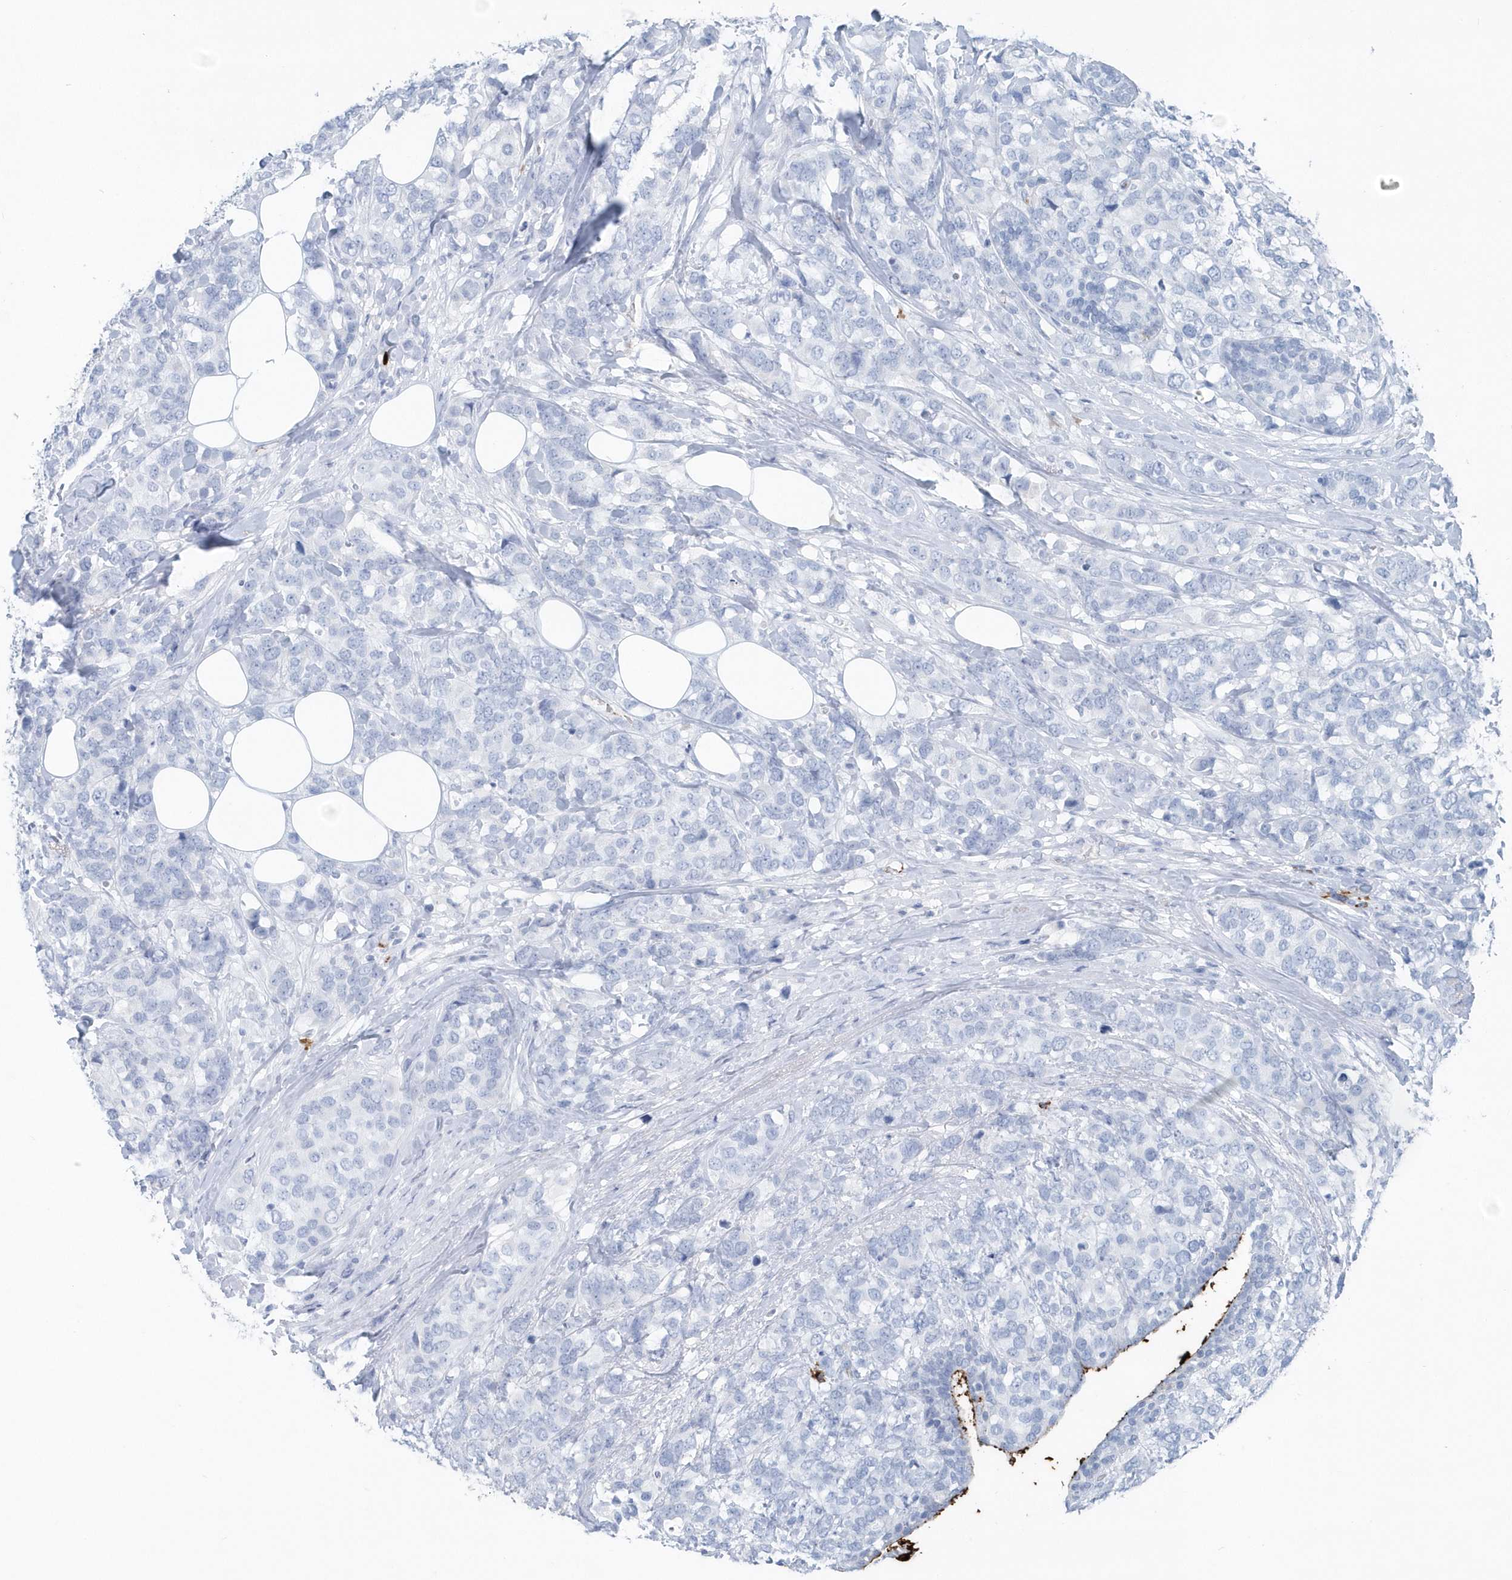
{"staining": {"intensity": "negative", "quantity": "none", "location": "none"}, "tissue": "breast cancer", "cell_type": "Tumor cells", "image_type": "cancer", "snomed": [{"axis": "morphology", "description": "Lobular carcinoma"}, {"axis": "topography", "description": "Breast"}], "caption": "Image shows no significant protein staining in tumor cells of breast lobular carcinoma.", "gene": "JCHAIN", "patient": {"sex": "female", "age": 59}}